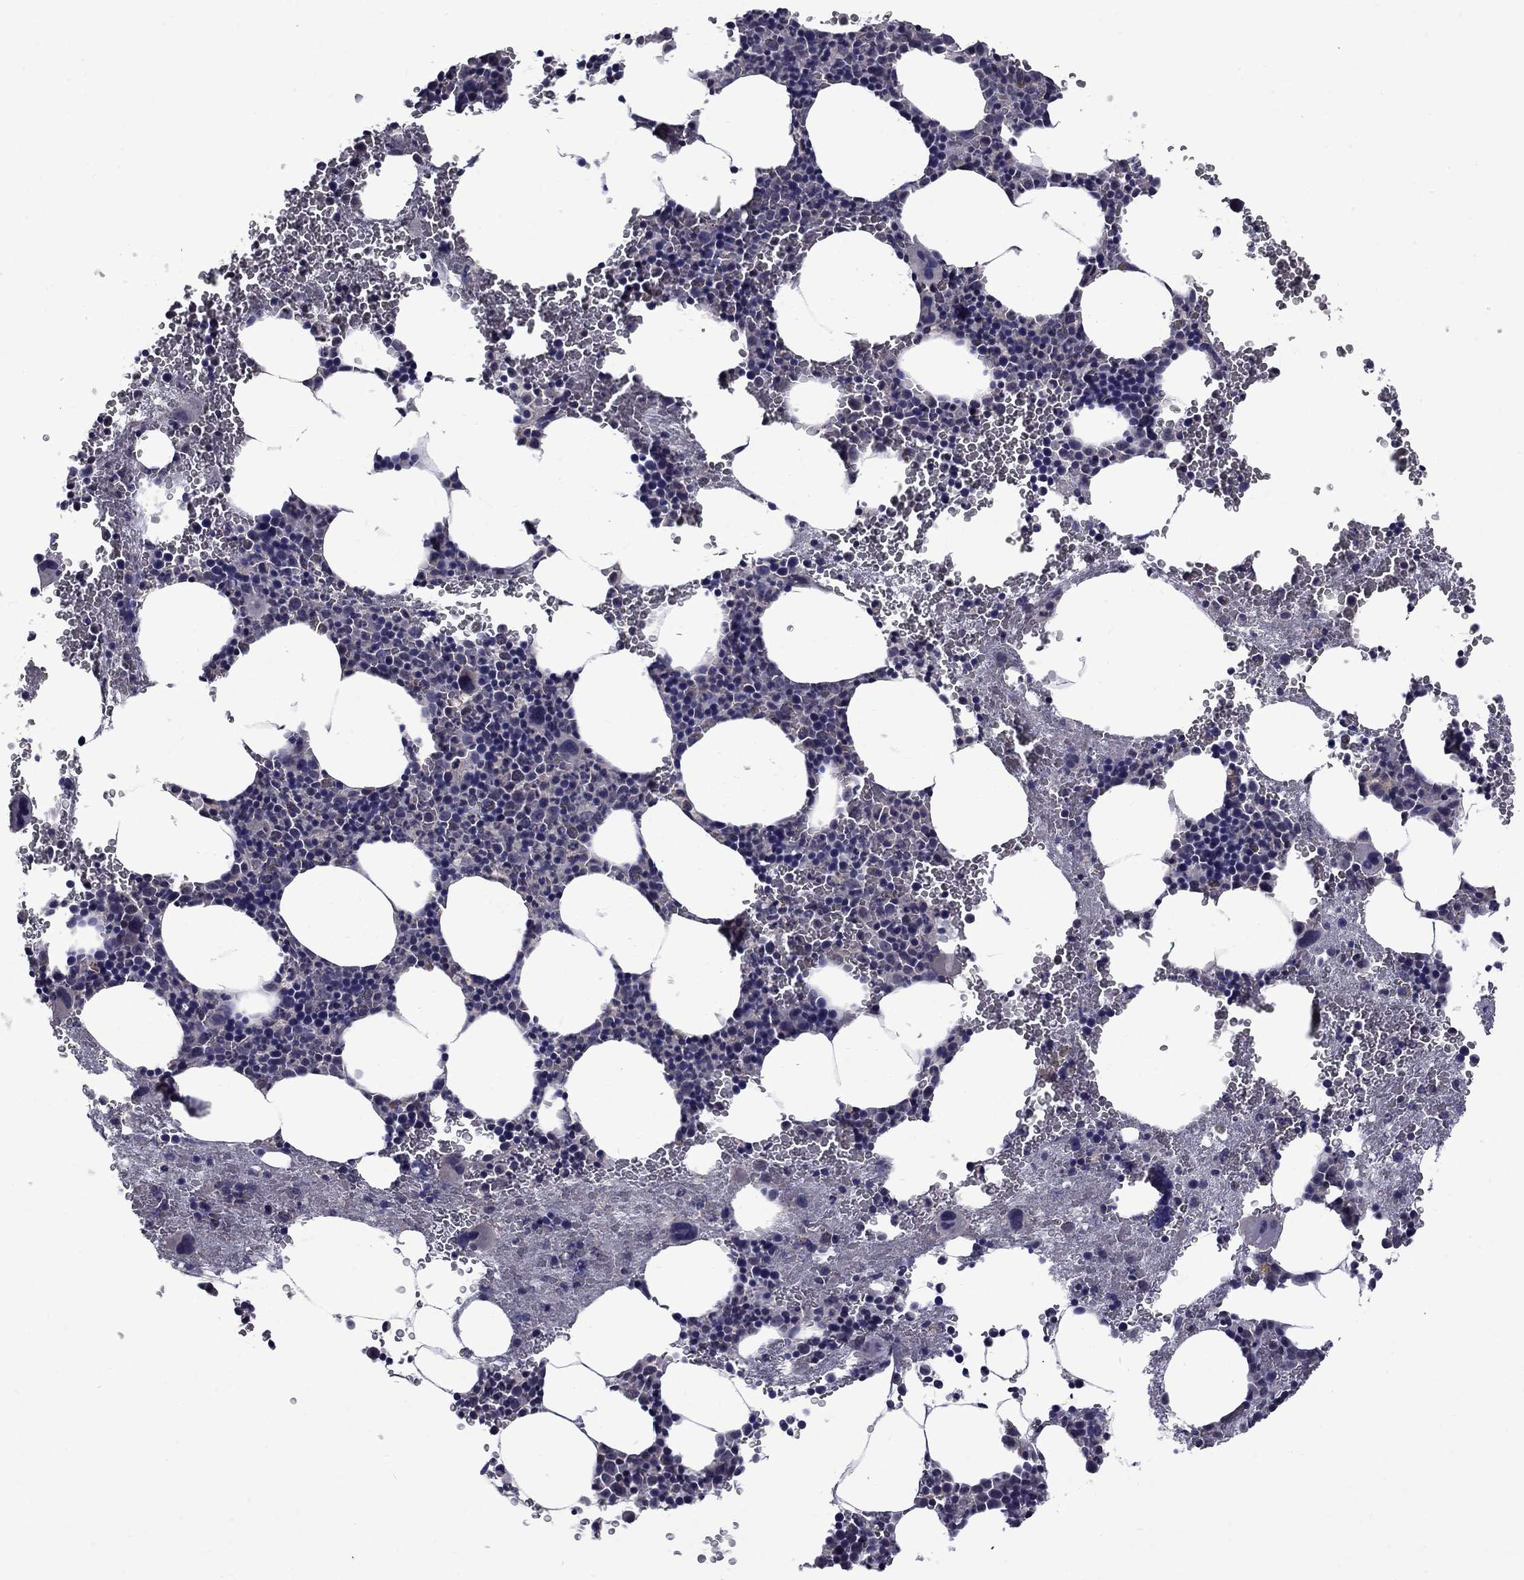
{"staining": {"intensity": "negative", "quantity": "none", "location": "none"}, "tissue": "bone marrow", "cell_type": "Hematopoietic cells", "image_type": "normal", "snomed": [{"axis": "morphology", "description": "Normal tissue, NOS"}, {"axis": "topography", "description": "Bone marrow"}], "caption": "Hematopoietic cells show no significant protein staining in benign bone marrow. (Stains: DAB IHC with hematoxylin counter stain, Microscopy: brightfield microscopy at high magnification).", "gene": "SNTA1", "patient": {"sex": "male", "age": 50}}